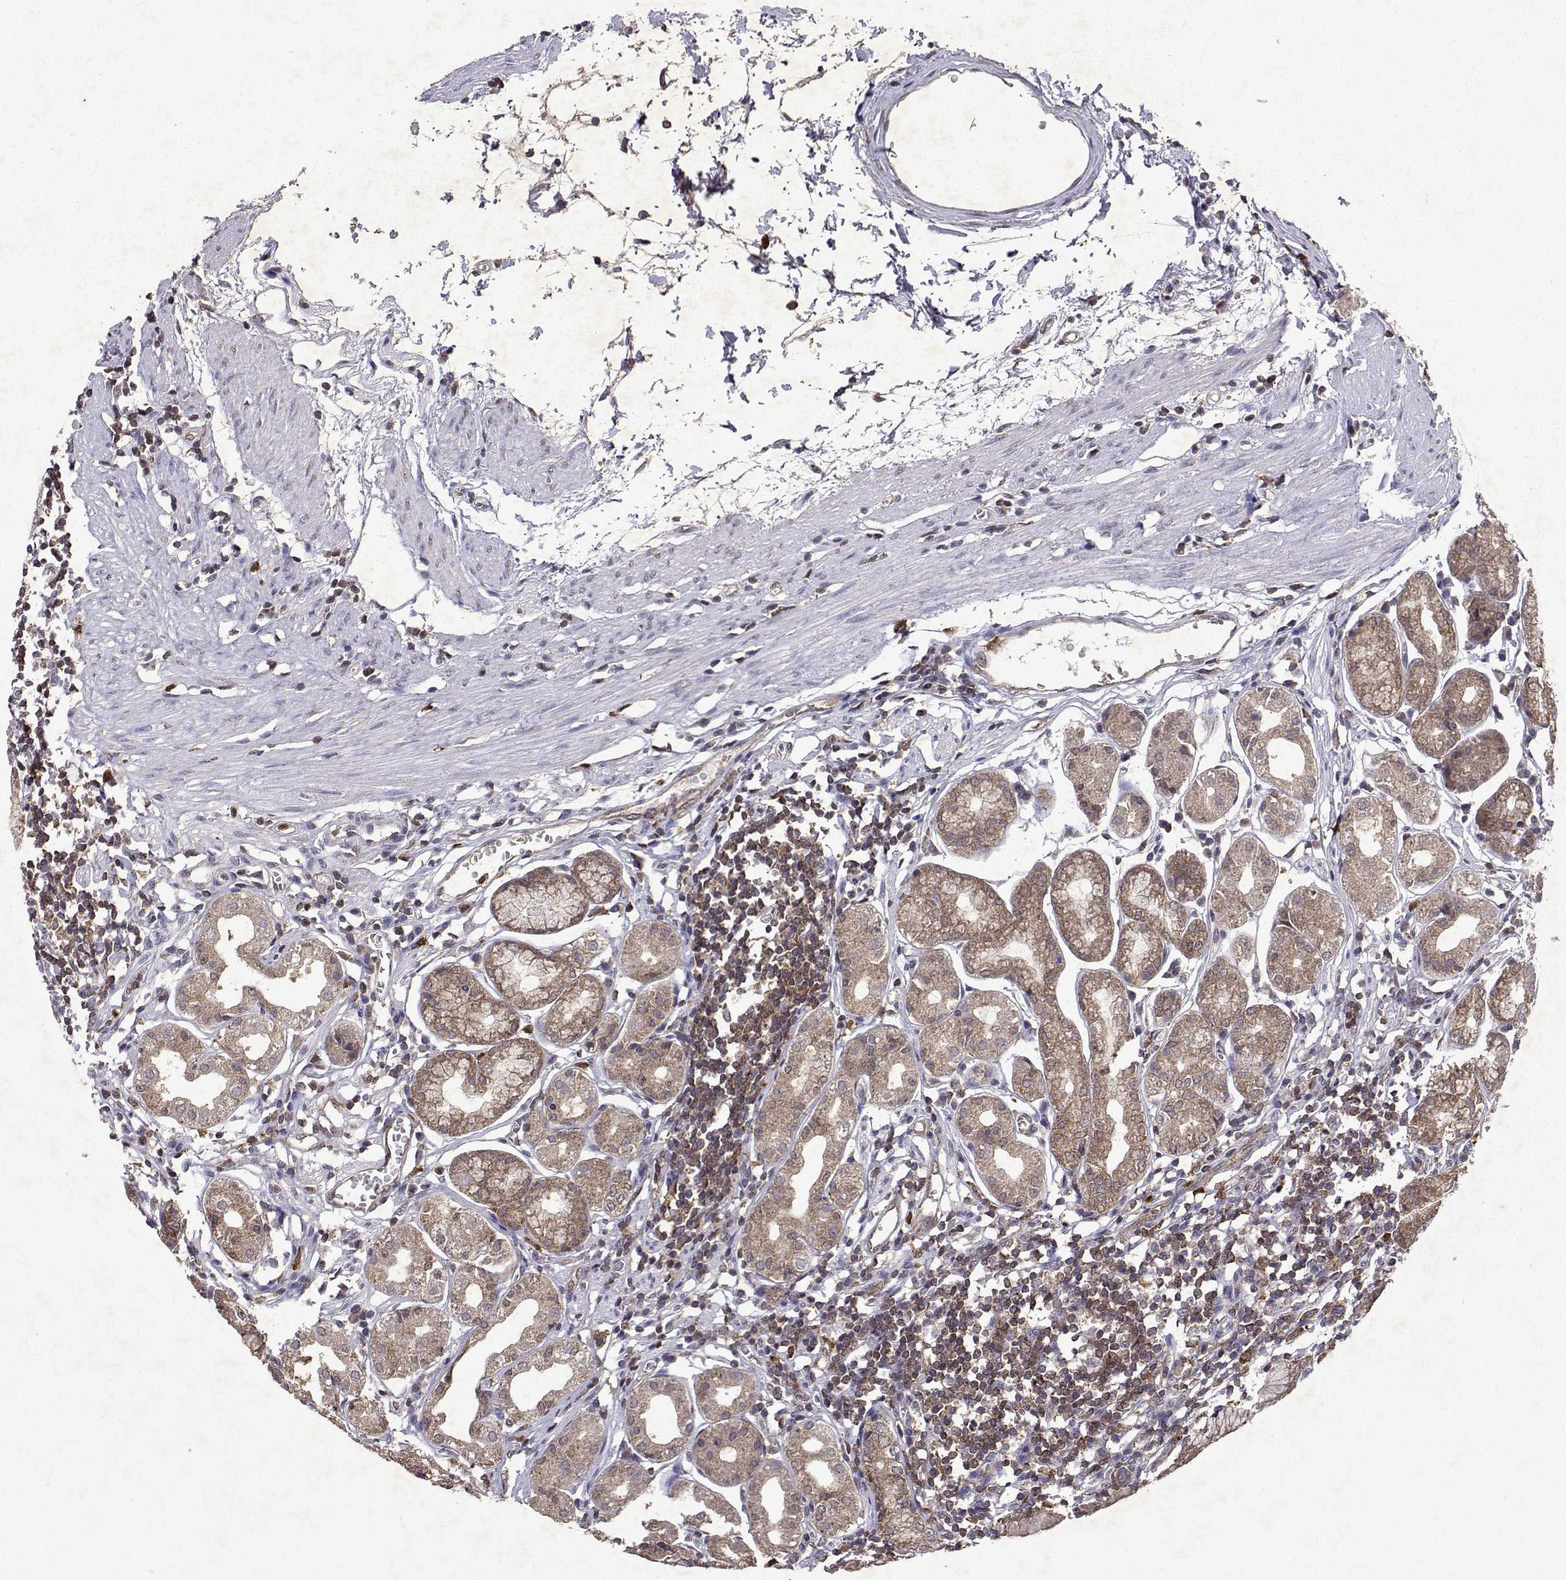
{"staining": {"intensity": "weak", "quantity": ">75%", "location": "cytoplasmic/membranous"}, "tissue": "stomach", "cell_type": "Glandular cells", "image_type": "normal", "snomed": [{"axis": "morphology", "description": "Normal tissue, NOS"}, {"axis": "topography", "description": "Stomach"}], "caption": "Stomach stained with immunohistochemistry (IHC) displays weak cytoplasmic/membranous expression in approximately >75% of glandular cells.", "gene": "APAF1", "patient": {"sex": "male", "age": 55}}